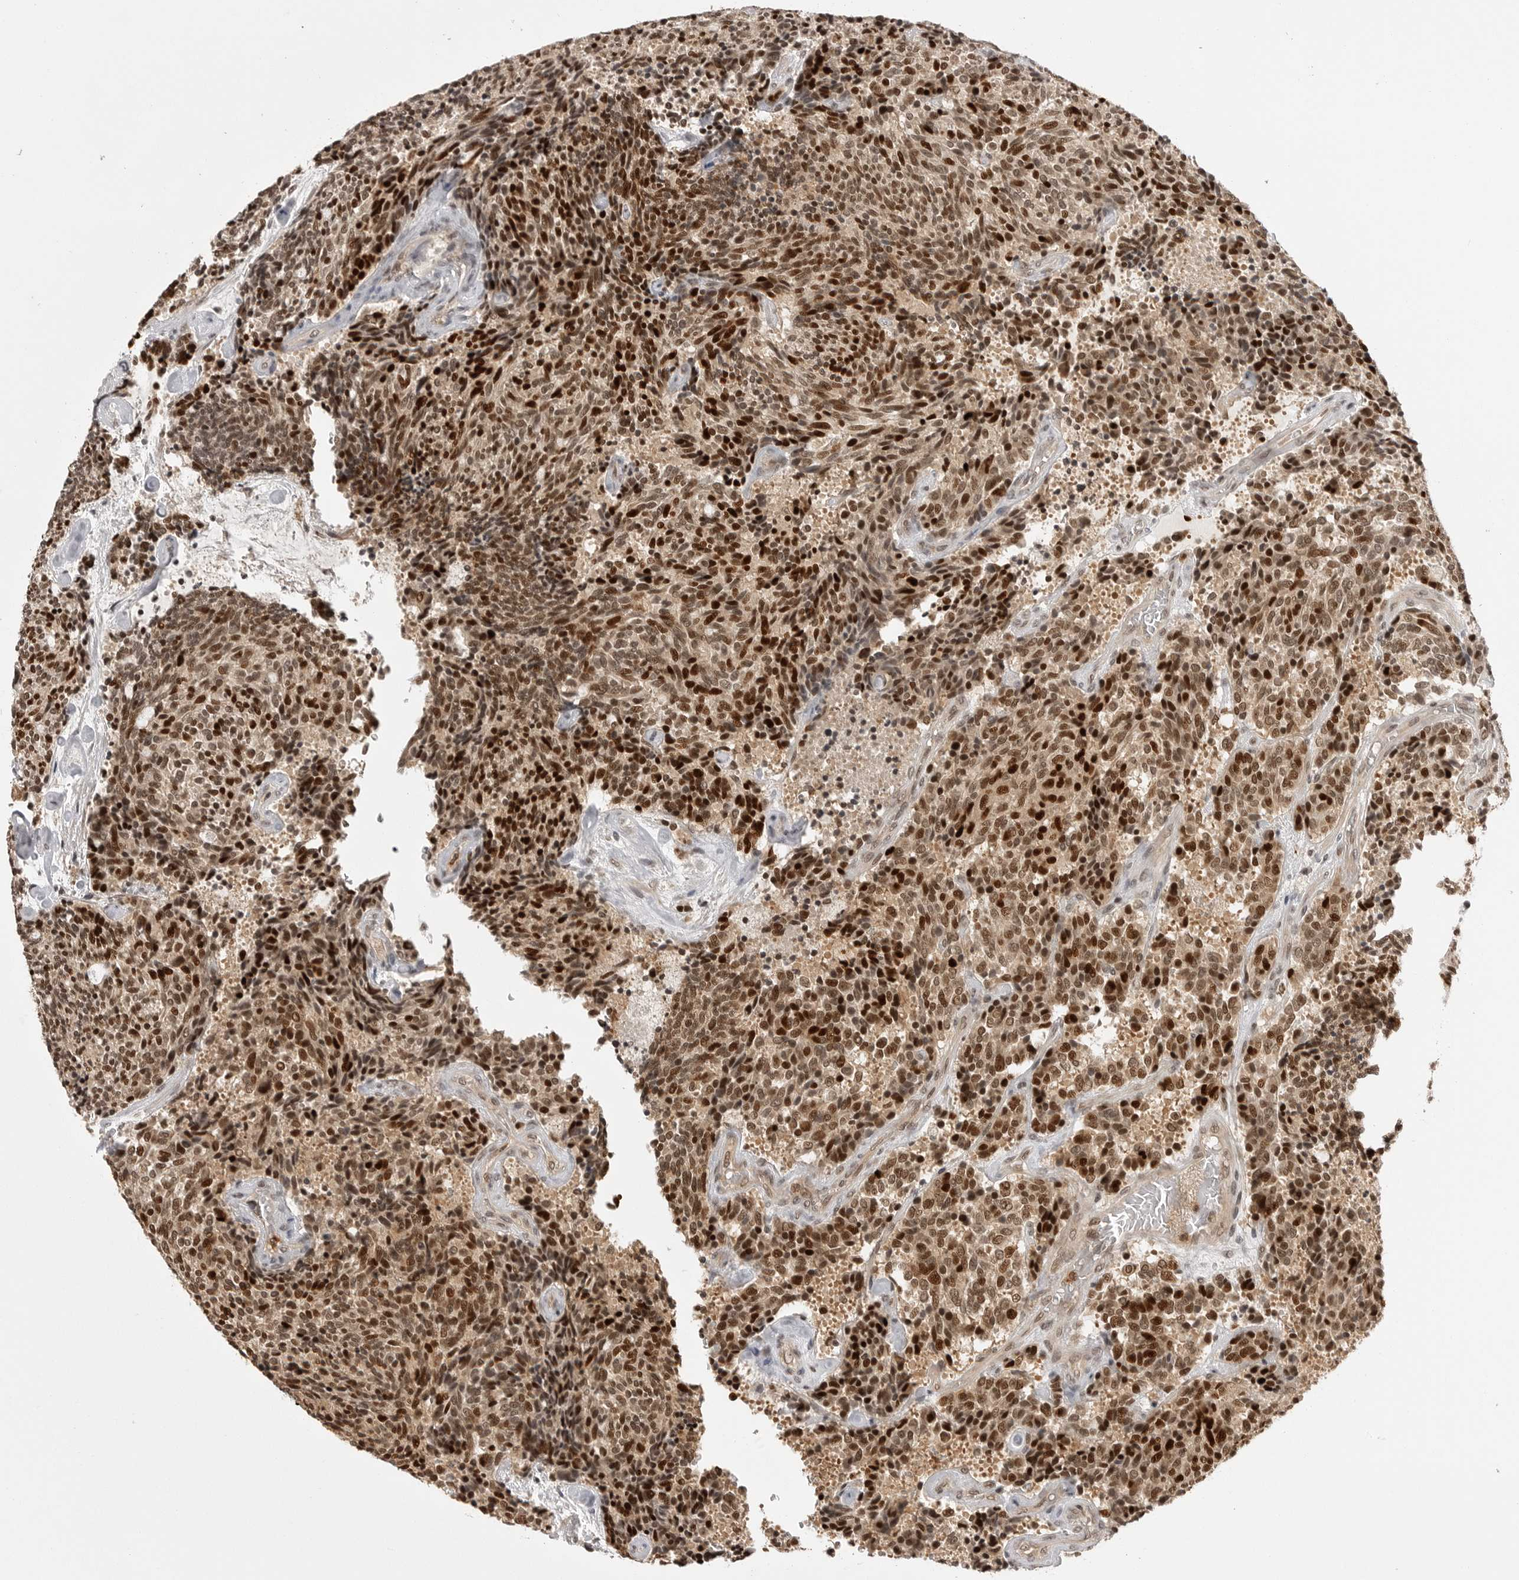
{"staining": {"intensity": "strong", "quantity": ">75%", "location": "nuclear"}, "tissue": "carcinoid", "cell_type": "Tumor cells", "image_type": "cancer", "snomed": [{"axis": "morphology", "description": "Carcinoid, malignant, NOS"}, {"axis": "topography", "description": "Pancreas"}], "caption": "The histopathology image demonstrates immunohistochemical staining of carcinoid (malignant). There is strong nuclear expression is seen in about >75% of tumor cells.", "gene": "PEG3", "patient": {"sex": "female", "age": 54}}